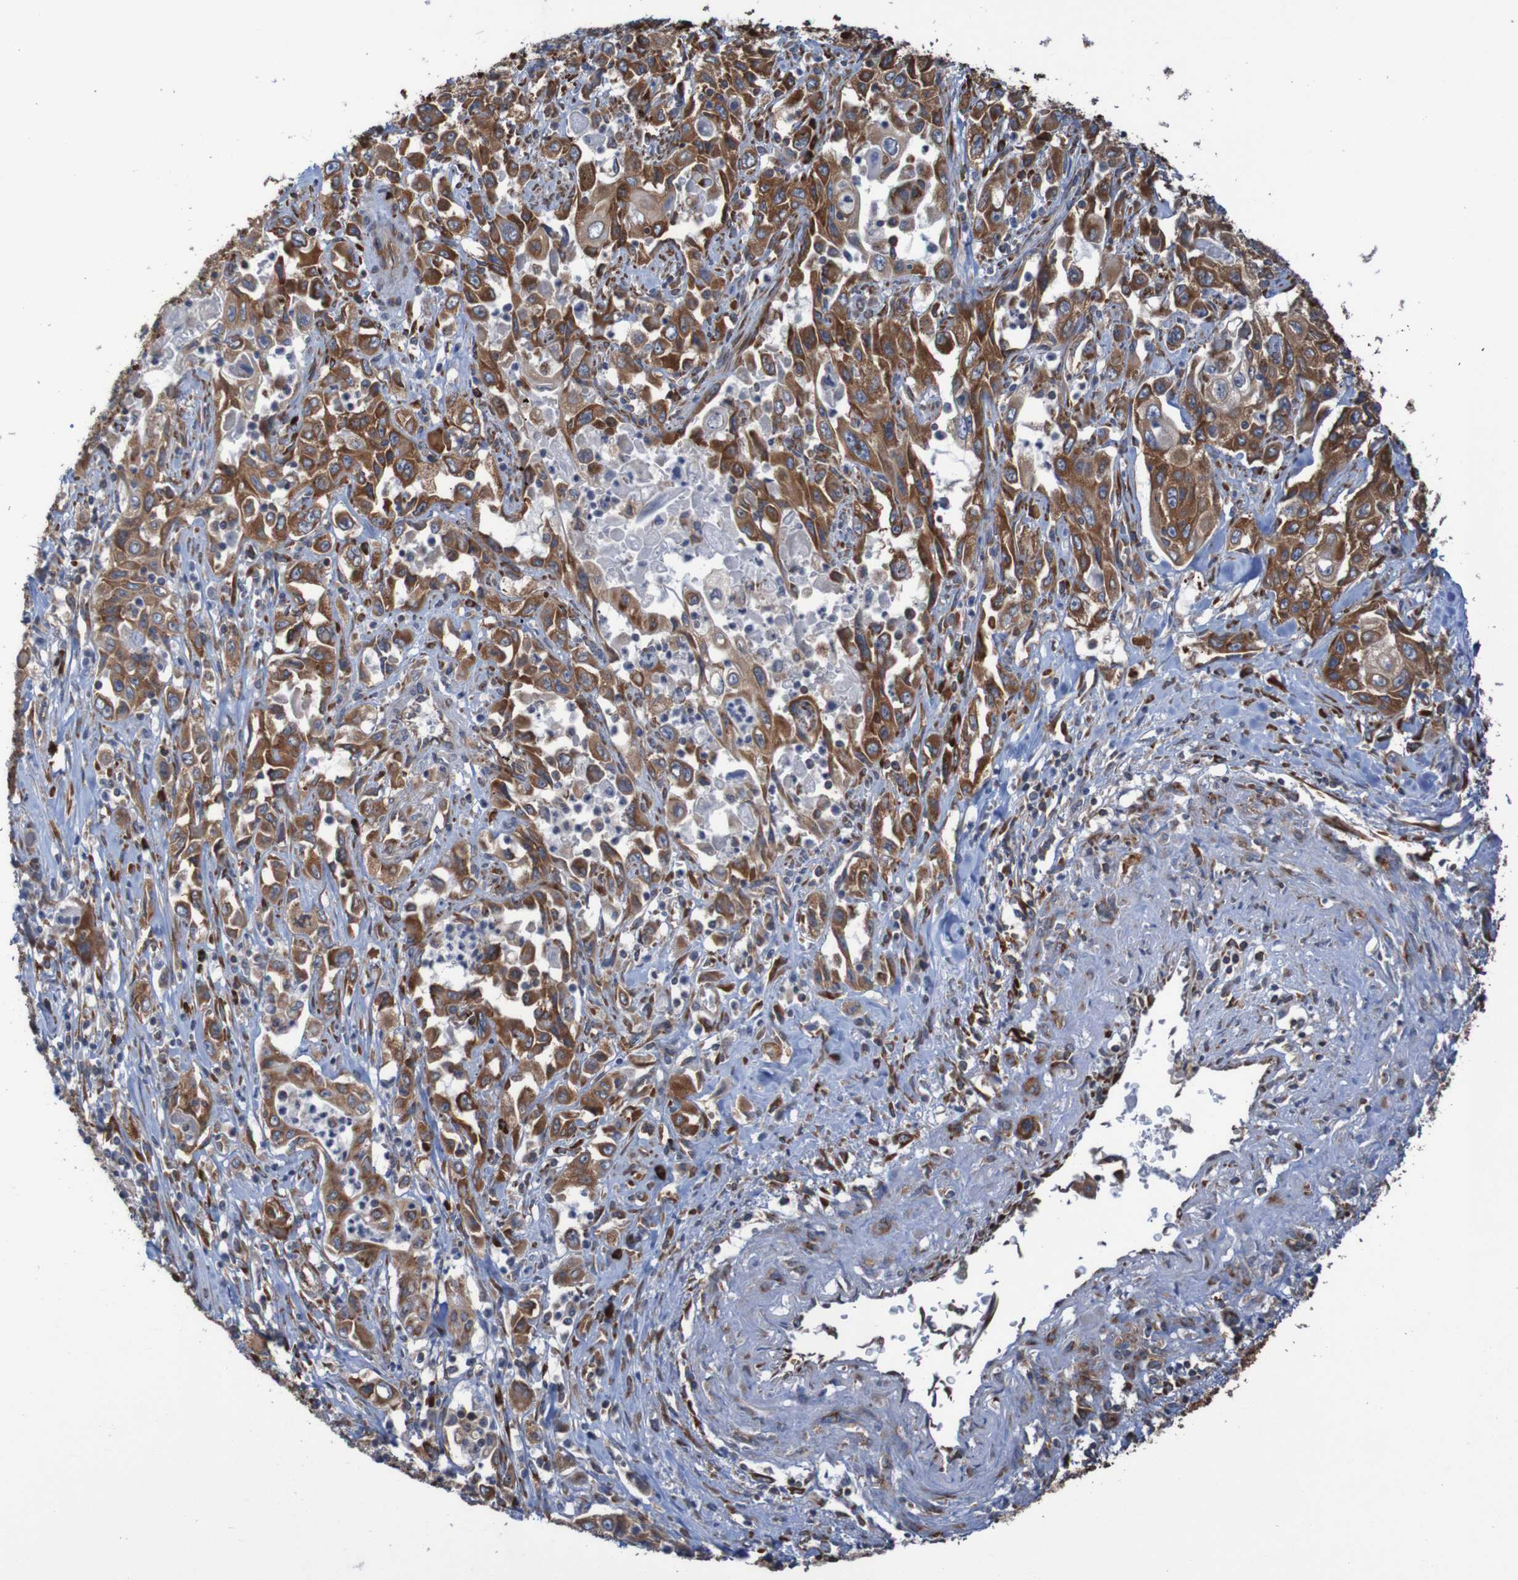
{"staining": {"intensity": "moderate", "quantity": ">75%", "location": "cytoplasmic/membranous"}, "tissue": "pancreatic cancer", "cell_type": "Tumor cells", "image_type": "cancer", "snomed": [{"axis": "morphology", "description": "Adenocarcinoma, NOS"}, {"axis": "topography", "description": "Pancreas"}], "caption": "Protein expression analysis of pancreatic cancer (adenocarcinoma) exhibits moderate cytoplasmic/membranous positivity in about >75% of tumor cells.", "gene": "RPL10", "patient": {"sex": "male", "age": 70}}